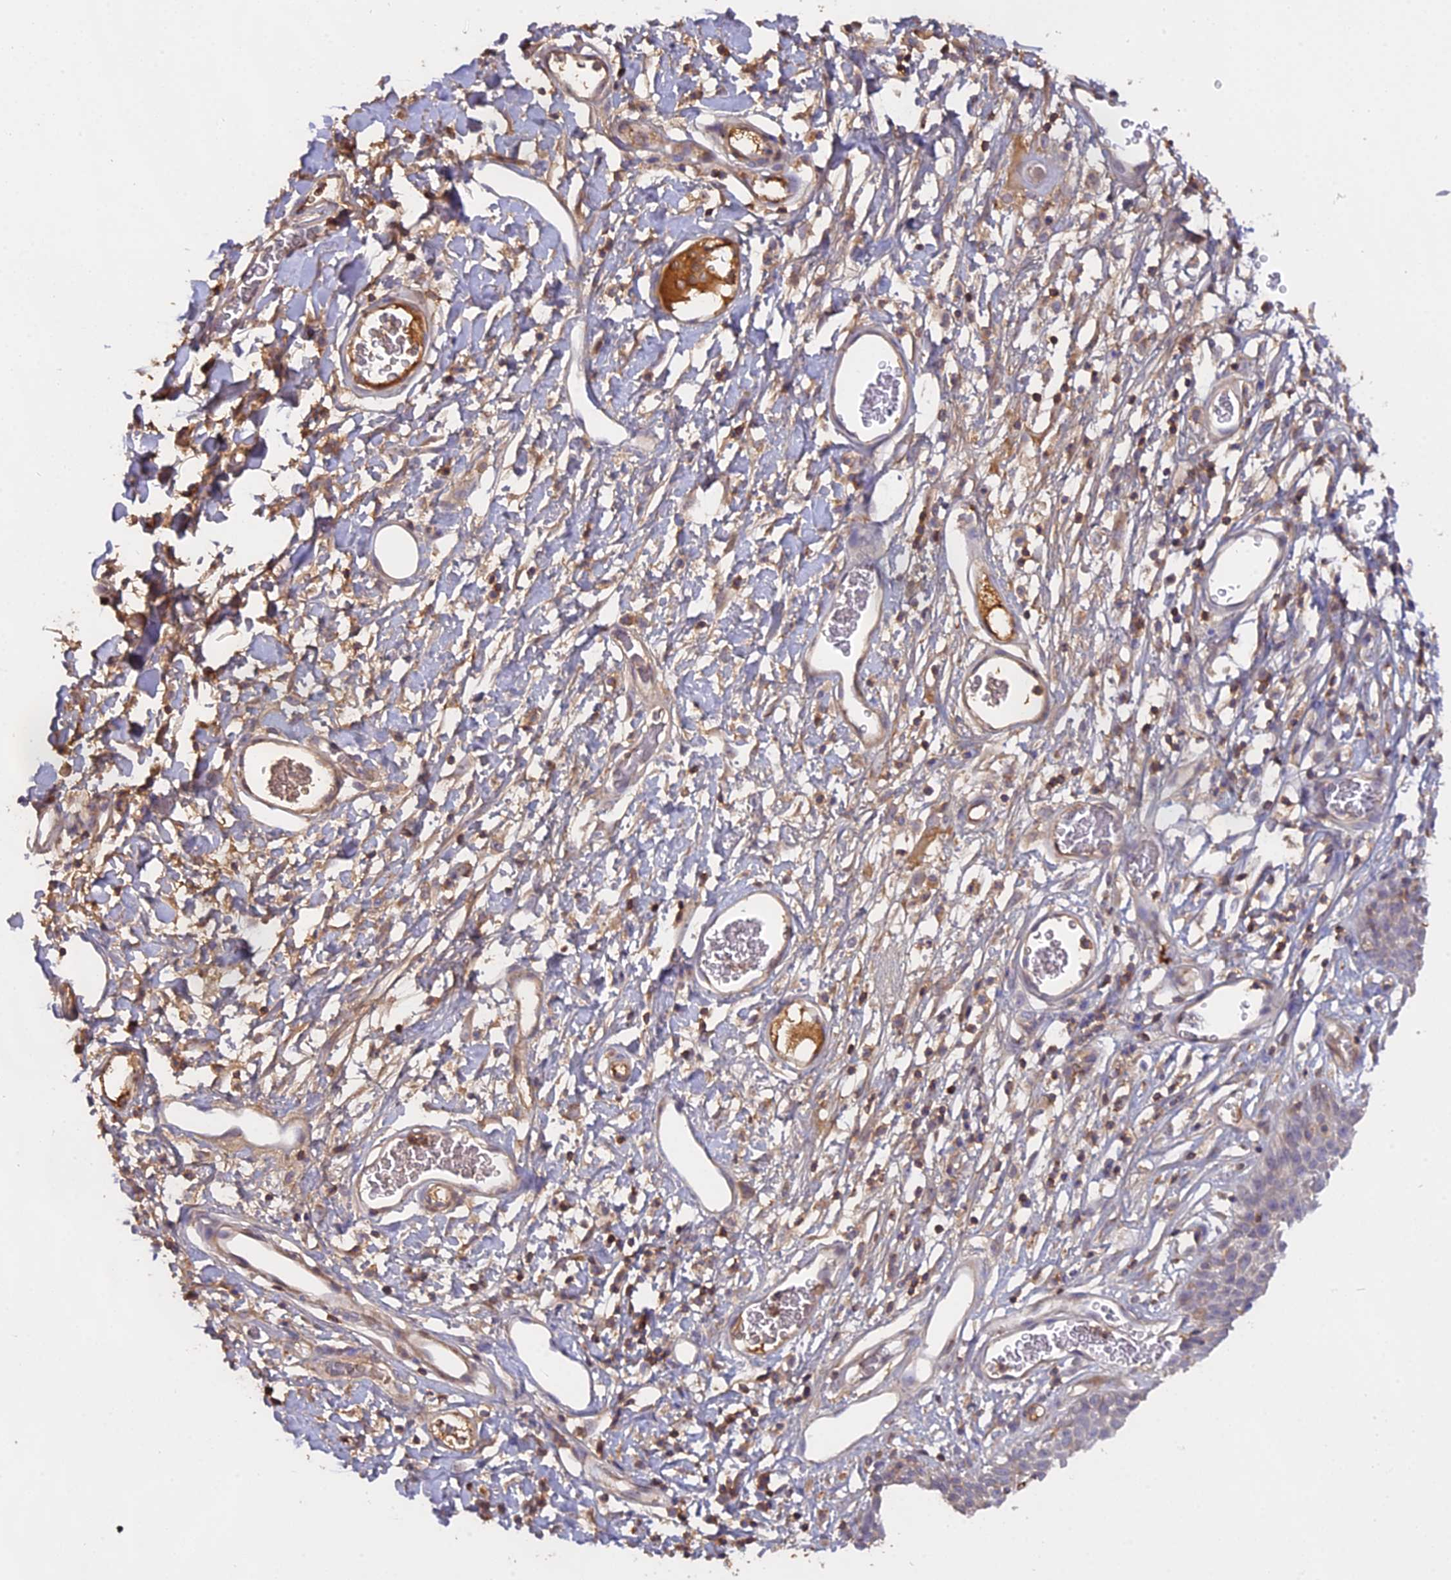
{"staining": {"intensity": "negative", "quantity": "none", "location": "none"}, "tissue": "skin", "cell_type": "Epidermal cells", "image_type": "normal", "snomed": [{"axis": "morphology", "description": "Normal tissue, NOS"}, {"axis": "topography", "description": "Vulva"}], "caption": "Immunohistochemical staining of unremarkable skin shows no significant staining in epidermal cells. Nuclei are stained in blue.", "gene": "CFAP119", "patient": {"sex": "female", "age": 68}}